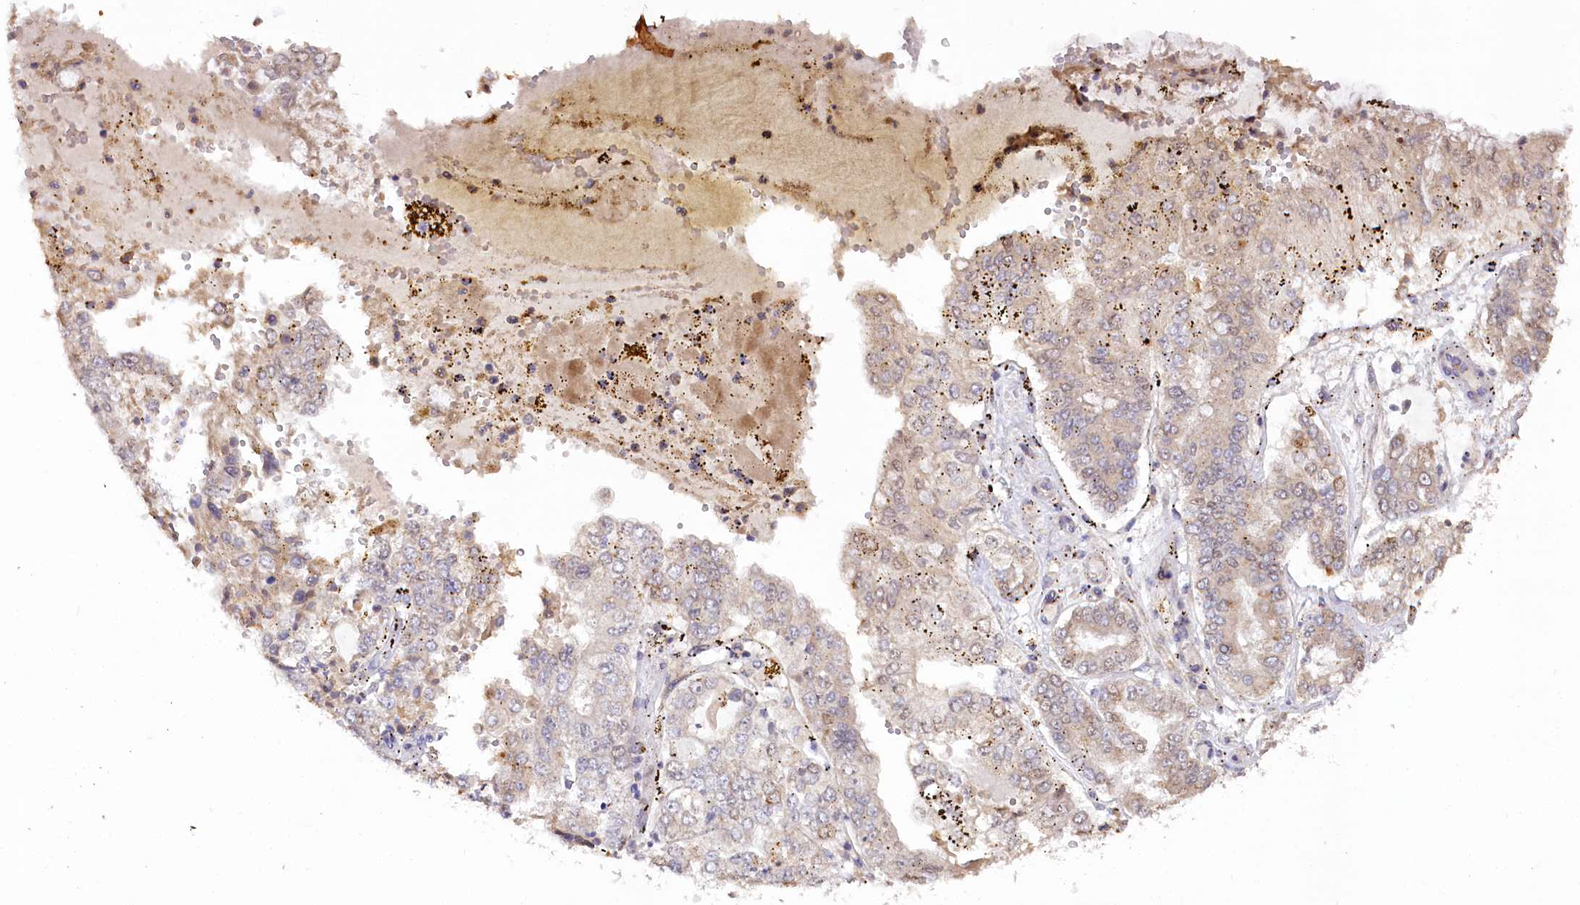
{"staining": {"intensity": "weak", "quantity": "<25%", "location": "cytoplasmic/membranous"}, "tissue": "stomach cancer", "cell_type": "Tumor cells", "image_type": "cancer", "snomed": [{"axis": "morphology", "description": "Adenocarcinoma, NOS"}, {"axis": "topography", "description": "Stomach"}], "caption": "DAB (3,3'-diaminobenzidine) immunohistochemical staining of human stomach cancer (adenocarcinoma) shows no significant staining in tumor cells.", "gene": "SLC6A11", "patient": {"sex": "male", "age": 76}}